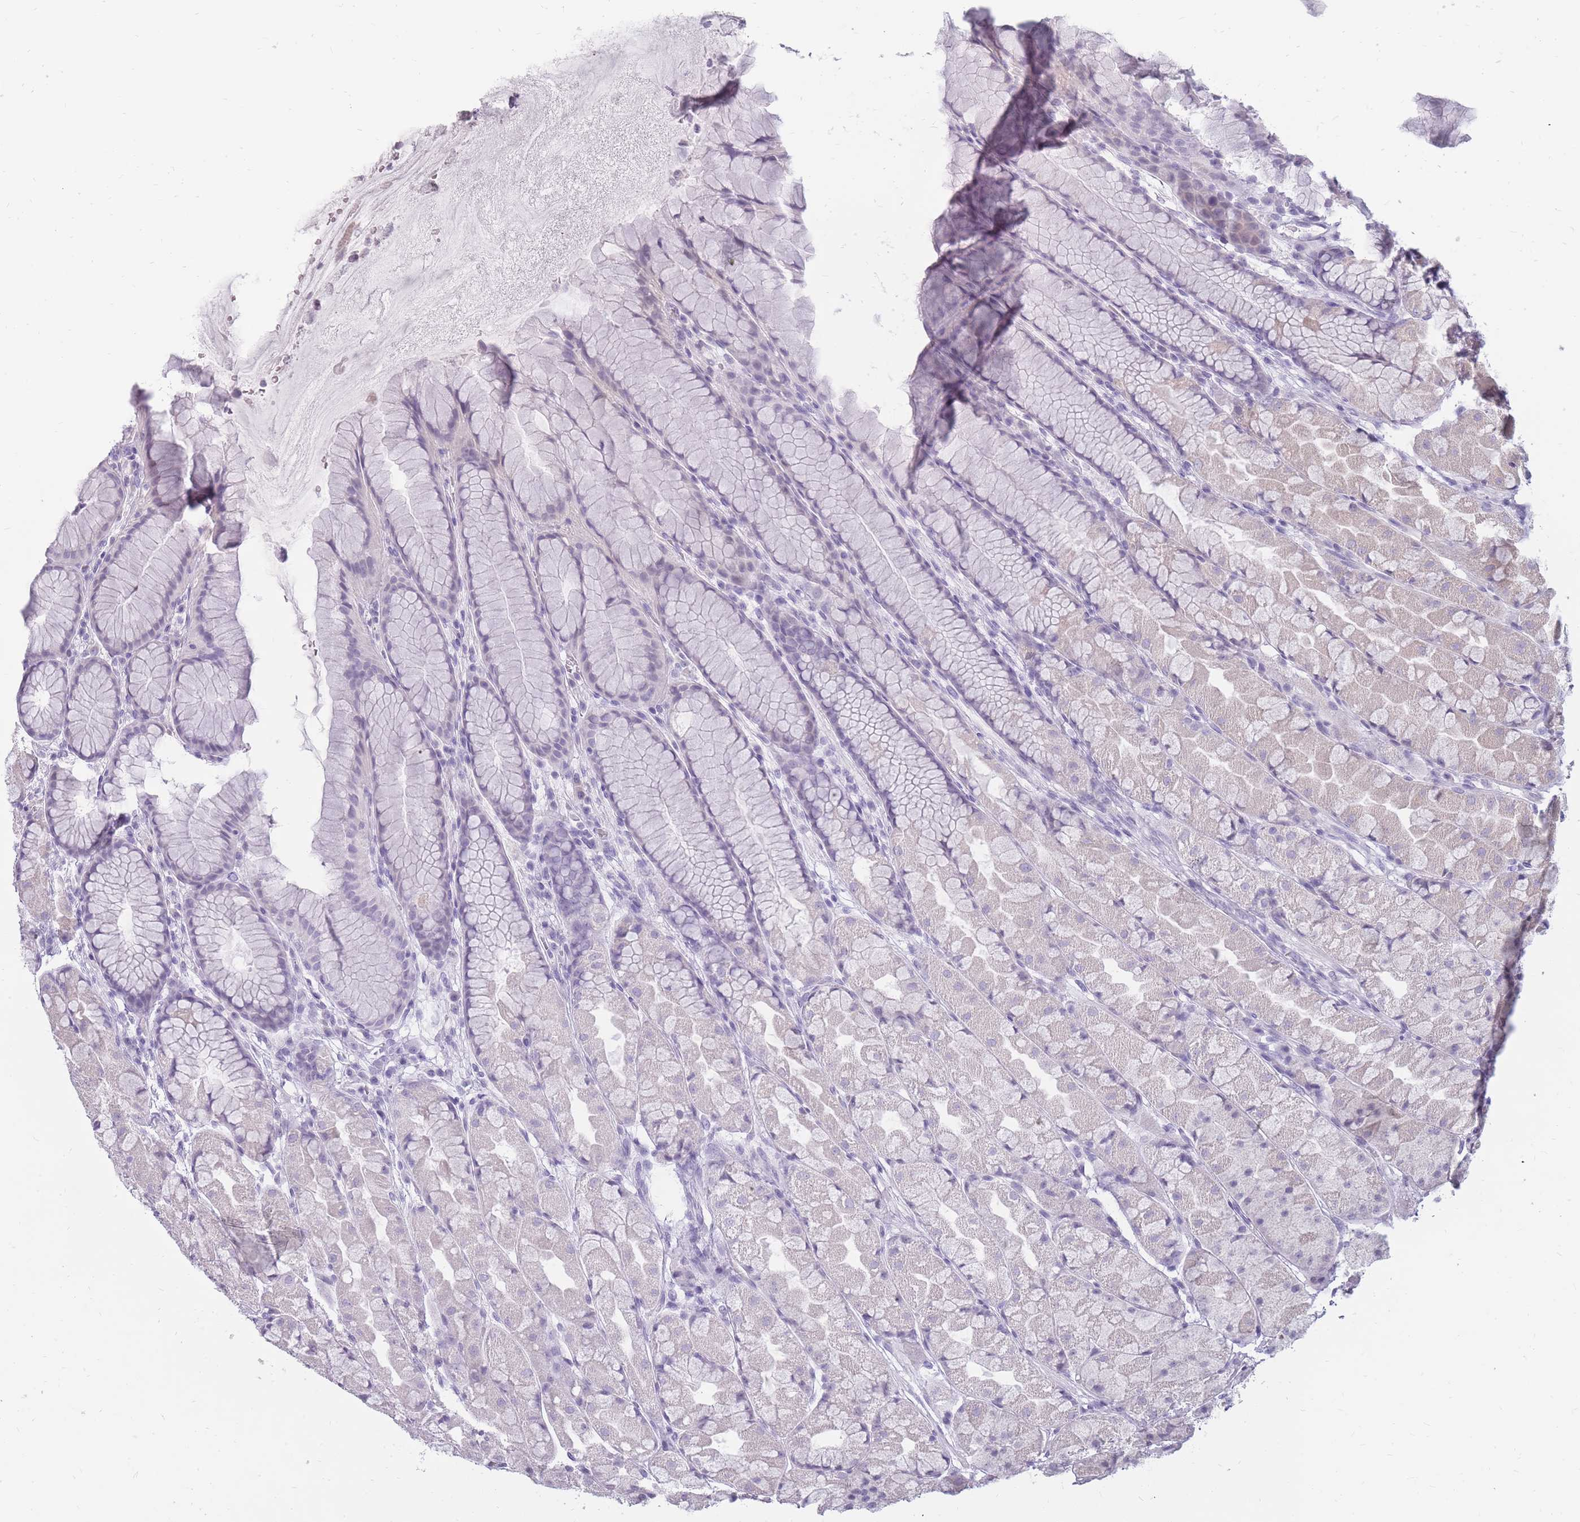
{"staining": {"intensity": "weak", "quantity": "25%-75%", "location": "cytoplasmic/membranous"}, "tissue": "stomach", "cell_type": "Glandular cells", "image_type": "normal", "snomed": [{"axis": "morphology", "description": "Normal tissue, NOS"}, {"axis": "topography", "description": "Stomach"}], "caption": "This image demonstrates normal stomach stained with immunohistochemistry to label a protein in brown. The cytoplasmic/membranous of glandular cells show weak positivity for the protein. Nuclei are counter-stained blue.", "gene": "POM121C", "patient": {"sex": "male", "age": 57}}